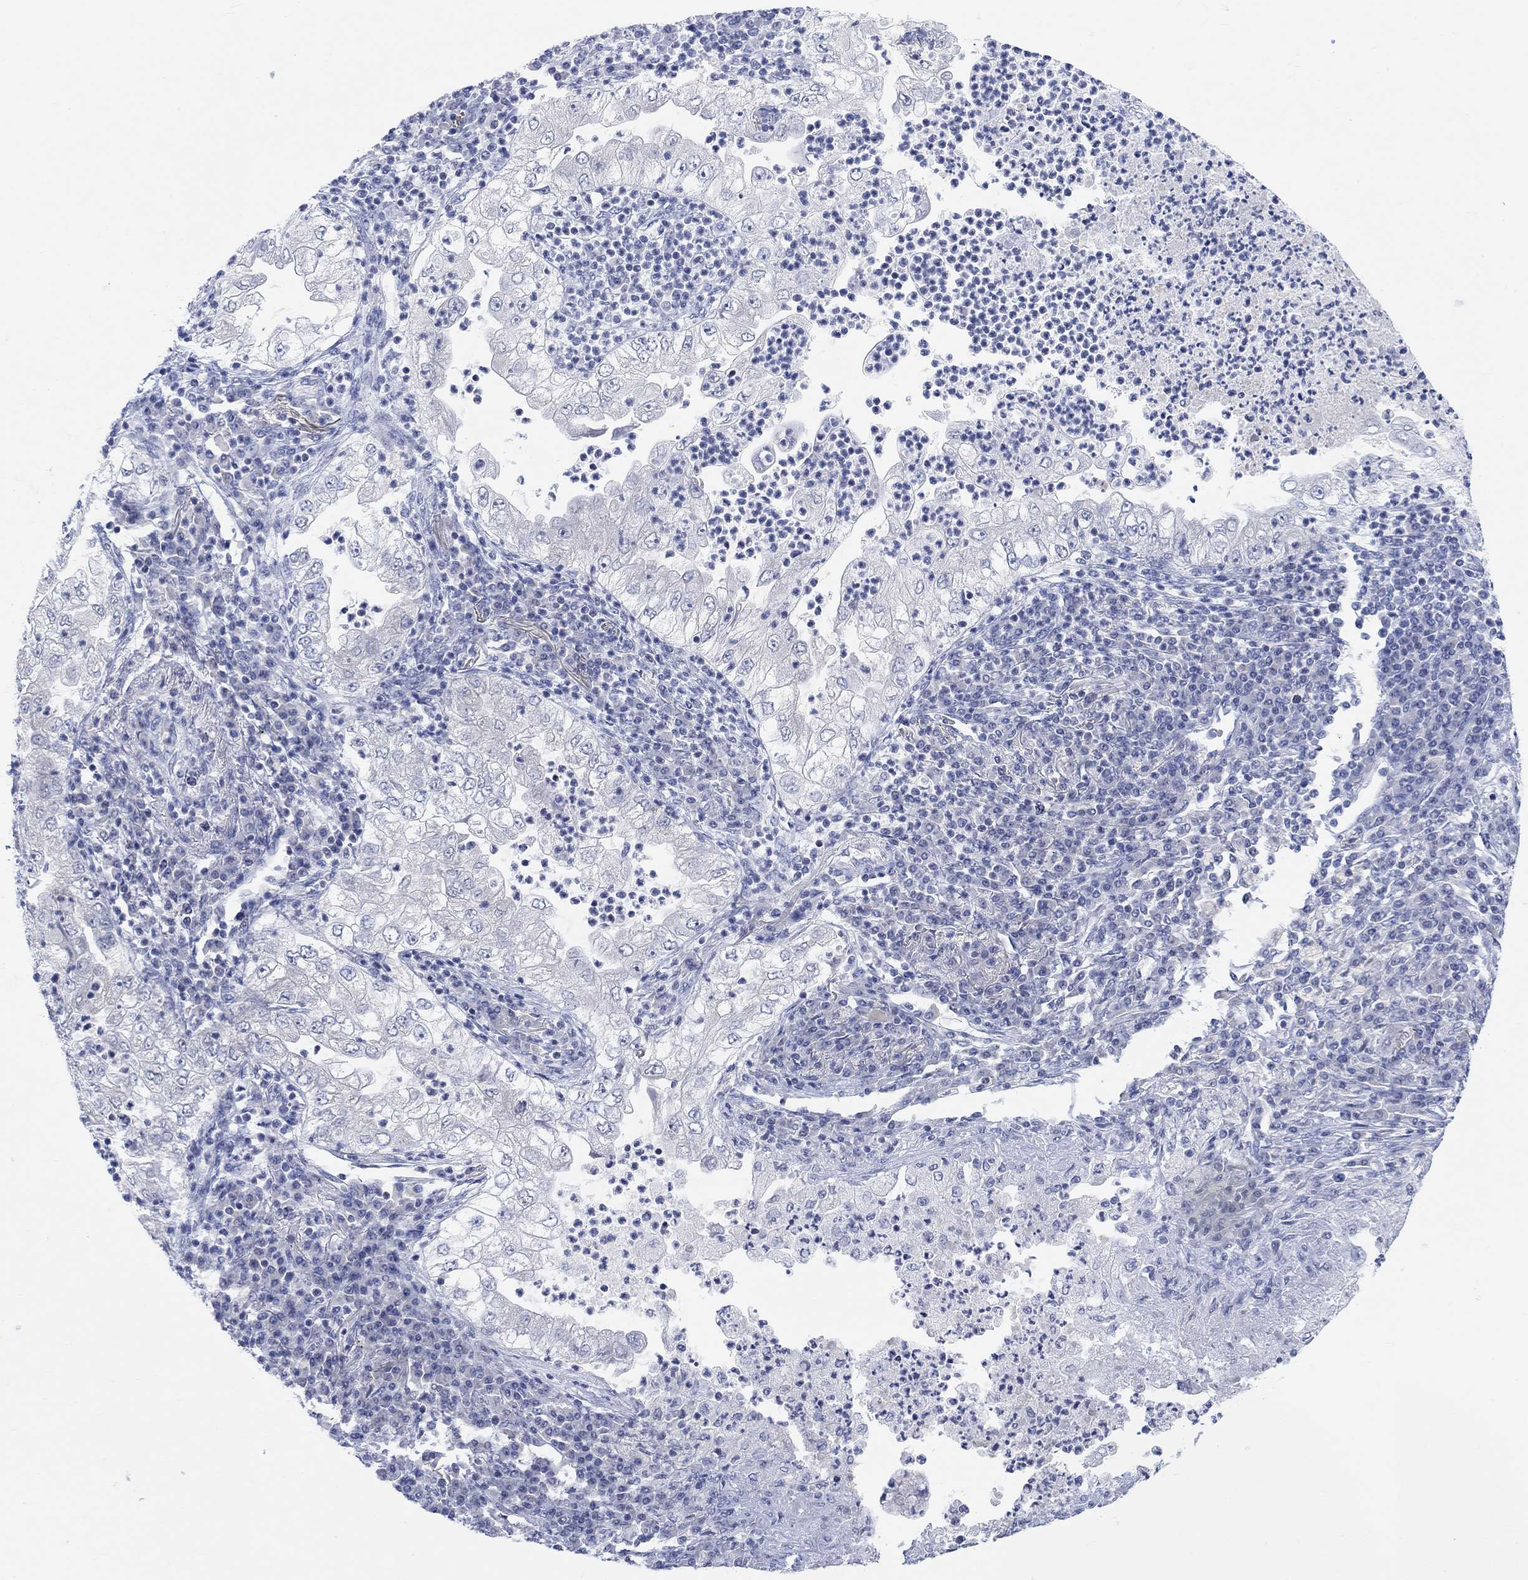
{"staining": {"intensity": "negative", "quantity": "none", "location": "none"}, "tissue": "lung cancer", "cell_type": "Tumor cells", "image_type": "cancer", "snomed": [{"axis": "morphology", "description": "Adenocarcinoma, NOS"}, {"axis": "topography", "description": "Lung"}], "caption": "The photomicrograph demonstrates no significant expression in tumor cells of lung cancer.", "gene": "ATP6V1E2", "patient": {"sex": "female", "age": 73}}